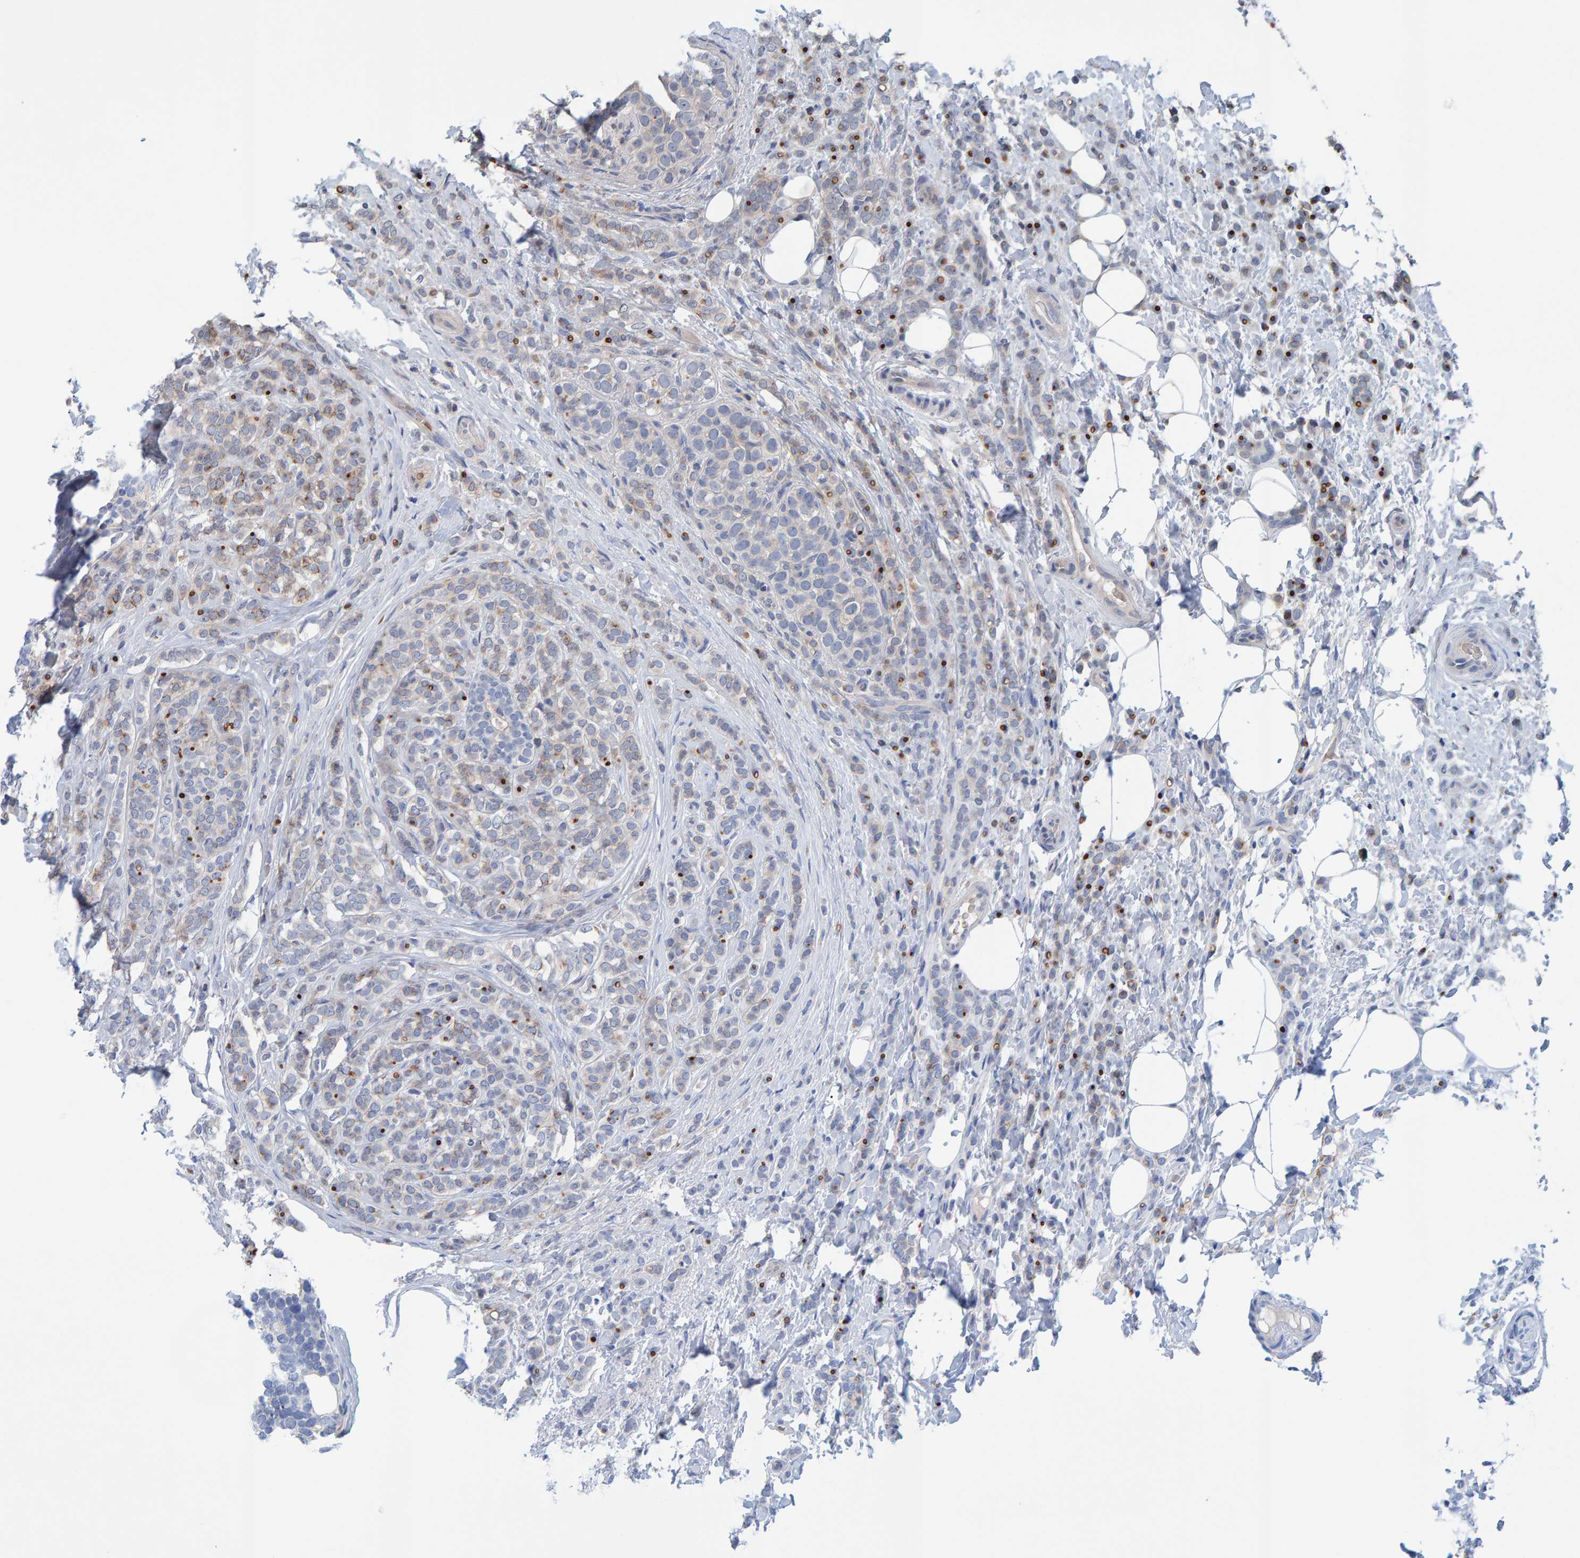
{"staining": {"intensity": "negative", "quantity": "none", "location": "none"}, "tissue": "breast cancer", "cell_type": "Tumor cells", "image_type": "cancer", "snomed": [{"axis": "morphology", "description": "Lobular carcinoma"}, {"axis": "topography", "description": "Breast"}], "caption": "Breast lobular carcinoma stained for a protein using immunohistochemistry reveals no positivity tumor cells.", "gene": "MFSD6L", "patient": {"sex": "female", "age": 50}}